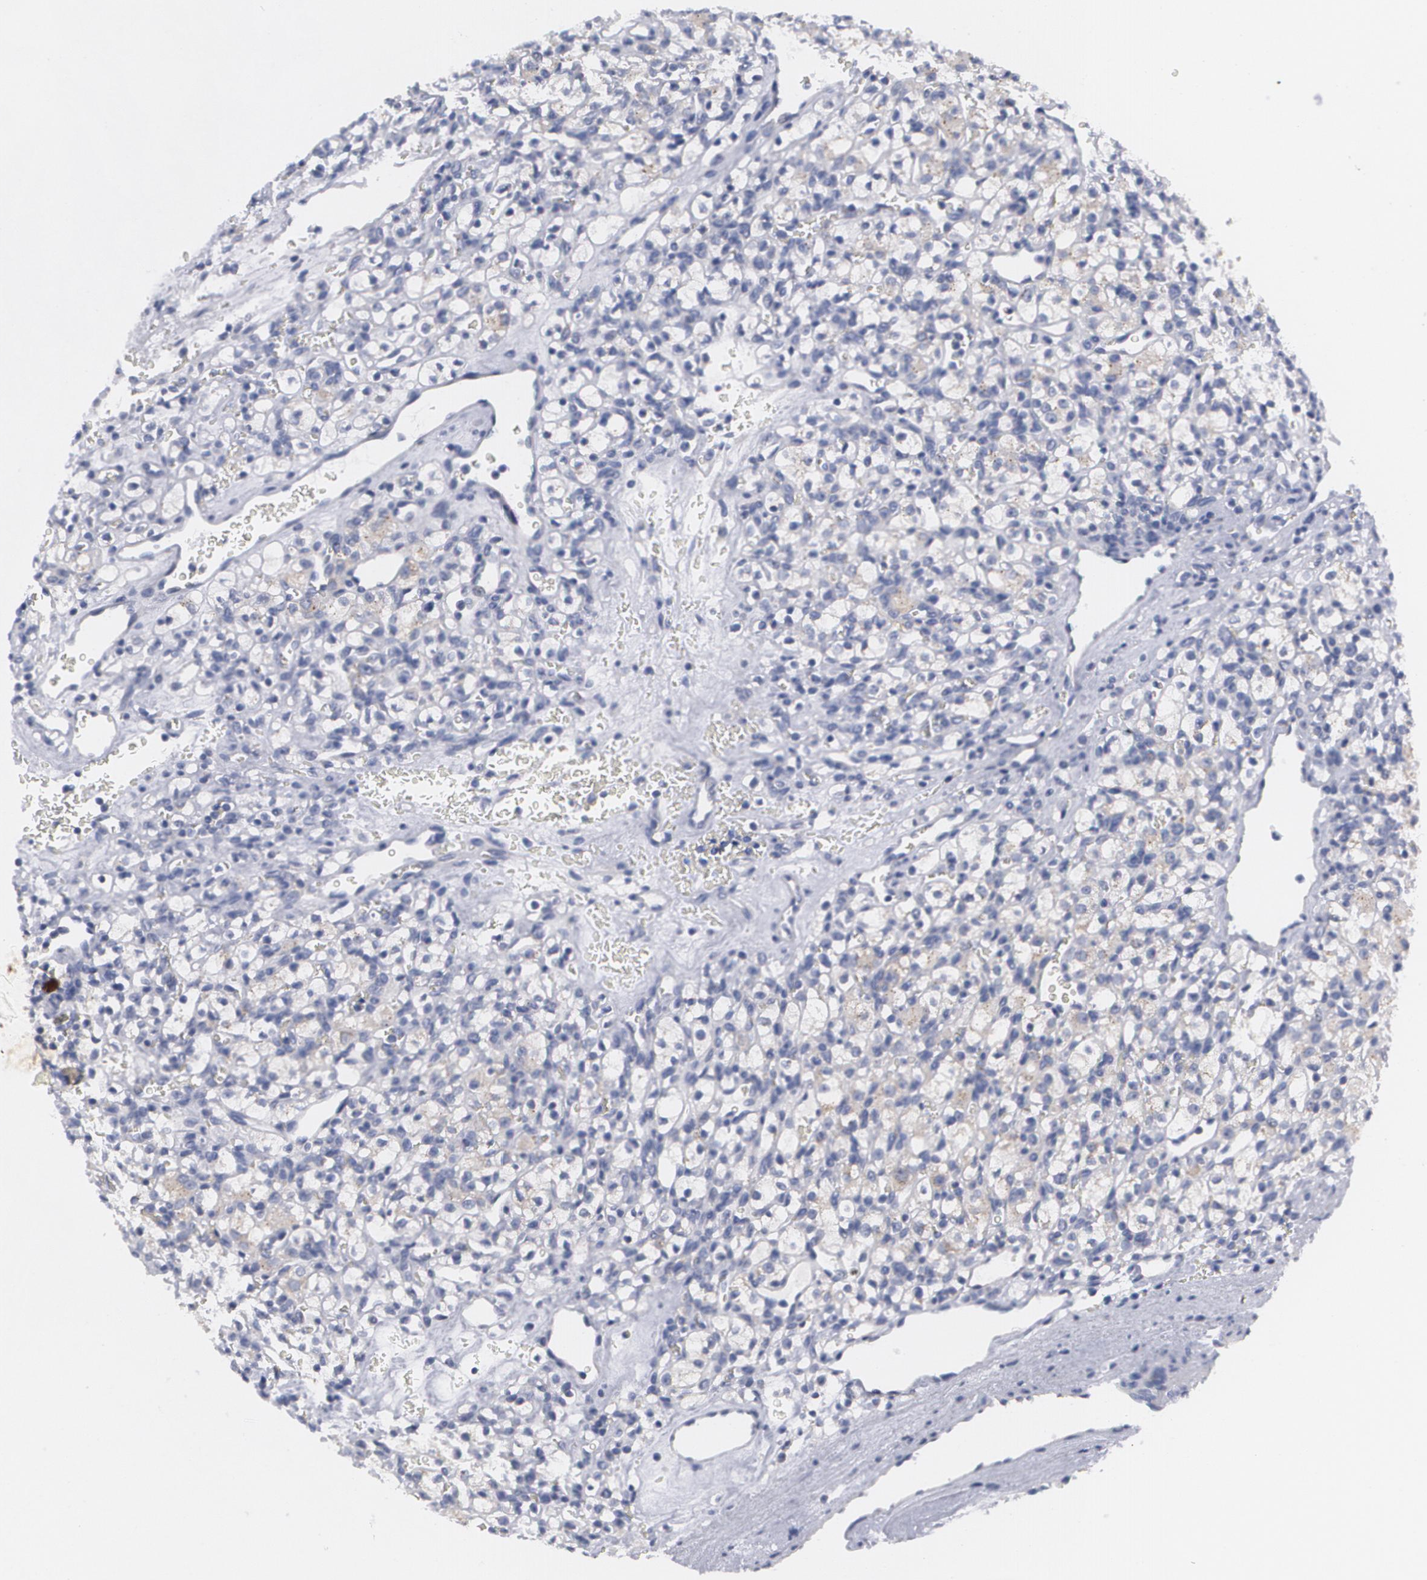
{"staining": {"intensity": "negative", "quantity": "none", "location": "none"}, "tissue": "renal cancer", "cell_type": "Tumor cells", "image_type": "cancer", "snomed": [{"axis": "morphology", "description": "Adenocarcinoma, NOS"}, {"axis": "topography", "description": "Kidney"}], "caption": "Protein analysis of adenocarcinoma (renal) demonstrates no significant staining in tumor cells.", "gene": "MBNL3", "patient": {"sex": "female", "age": 62}}